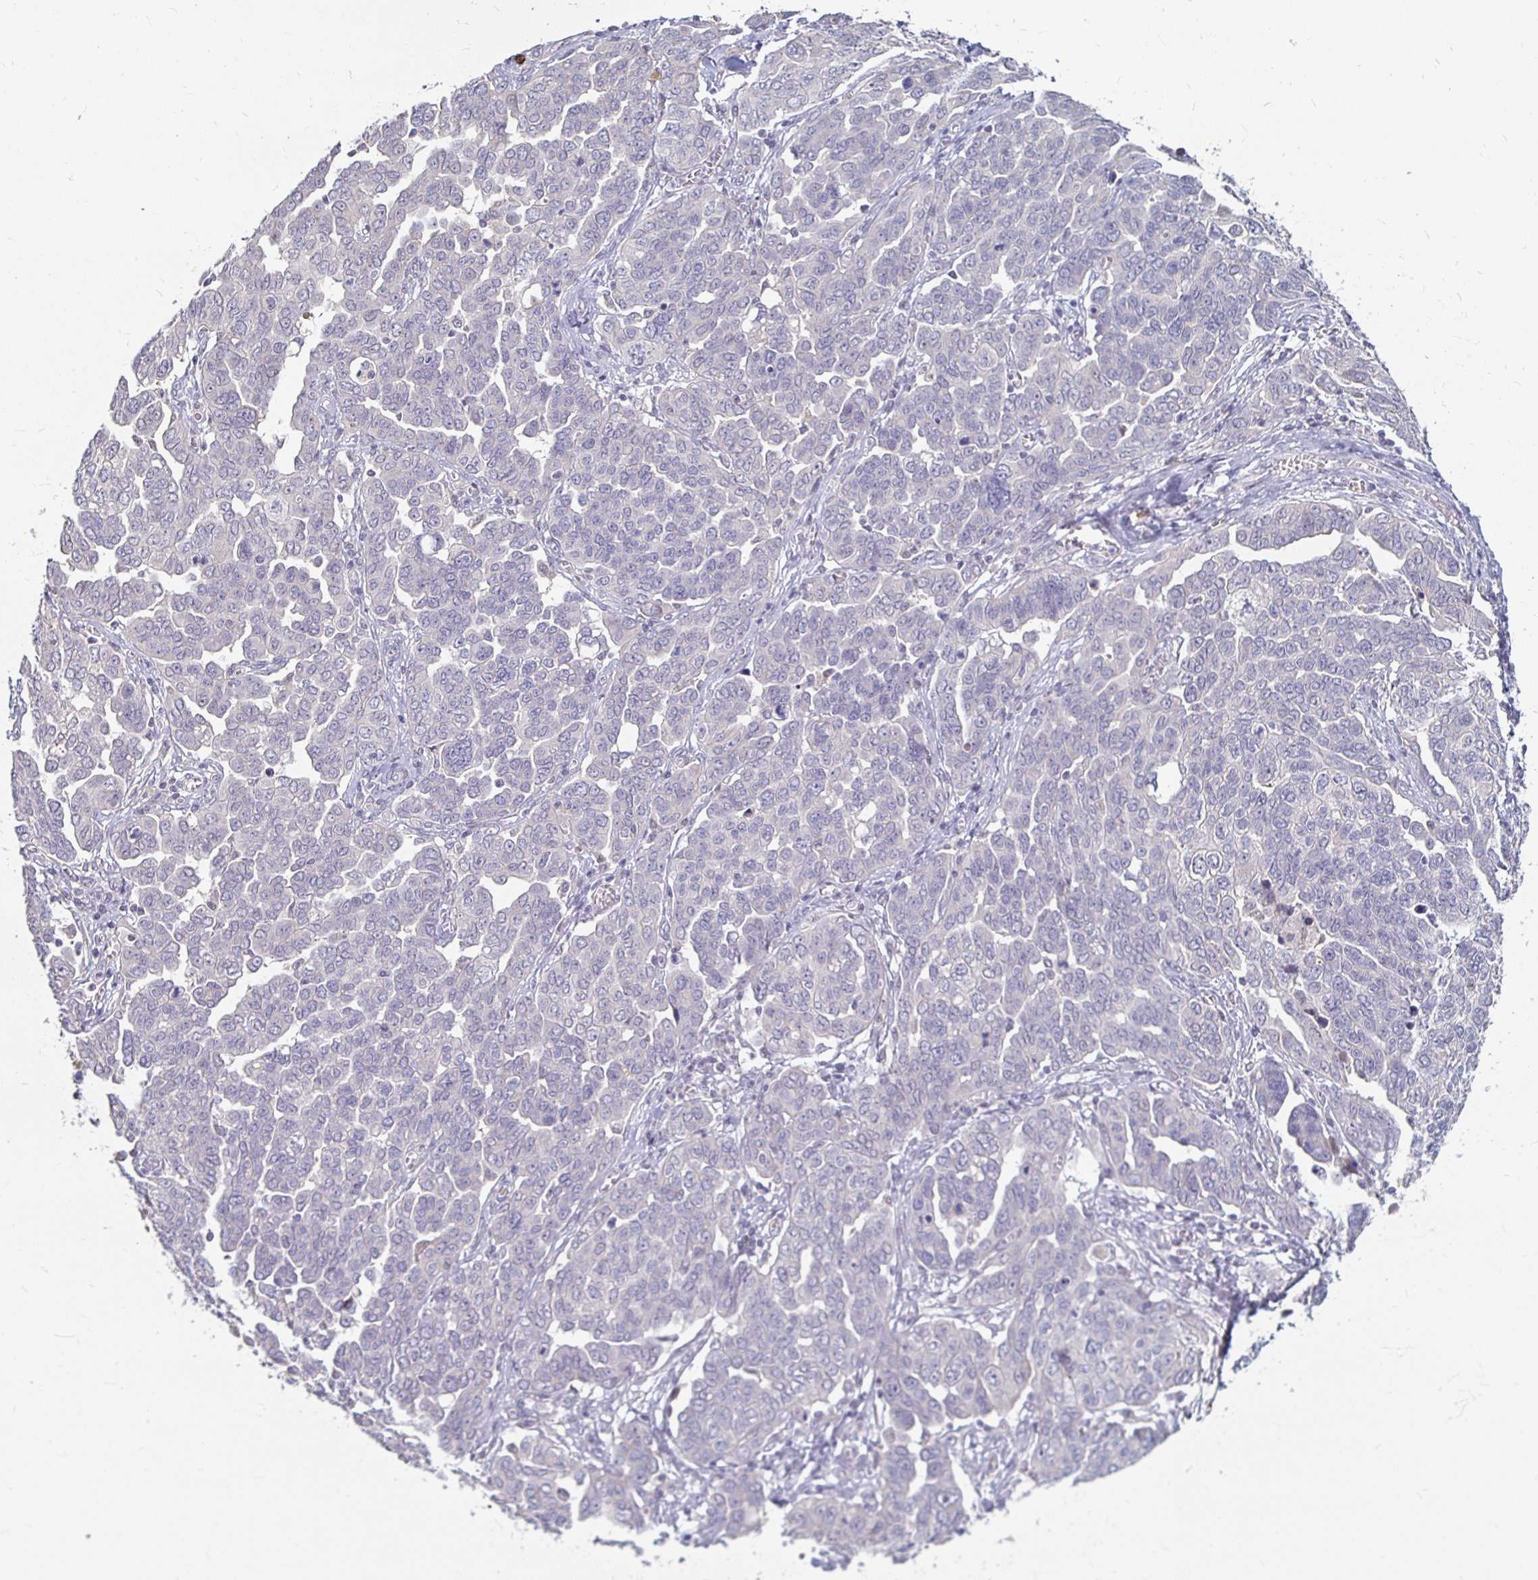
{"staining": {"intensity": "negative", "quantity": "none", "location": "none"}, "tissue": "ovarian cancer", "cell_type": "Tumor cells", "image_type": "cancer", "snomed": [{"axis": "morphology", "description": "Cystadenocarcinoma, serous, NOS"}, {"axis": "topography", "description": "Ovary"}], "caption": "Immunohistochemistry (IHC) photomicrograph of human serous cystadenocarcinoma (ovarian) stained for a protein (brown), which exhibits no expression in tumor cells.", "gene": "RNF144B", "patient": {"sex": "female", "age": 59}}